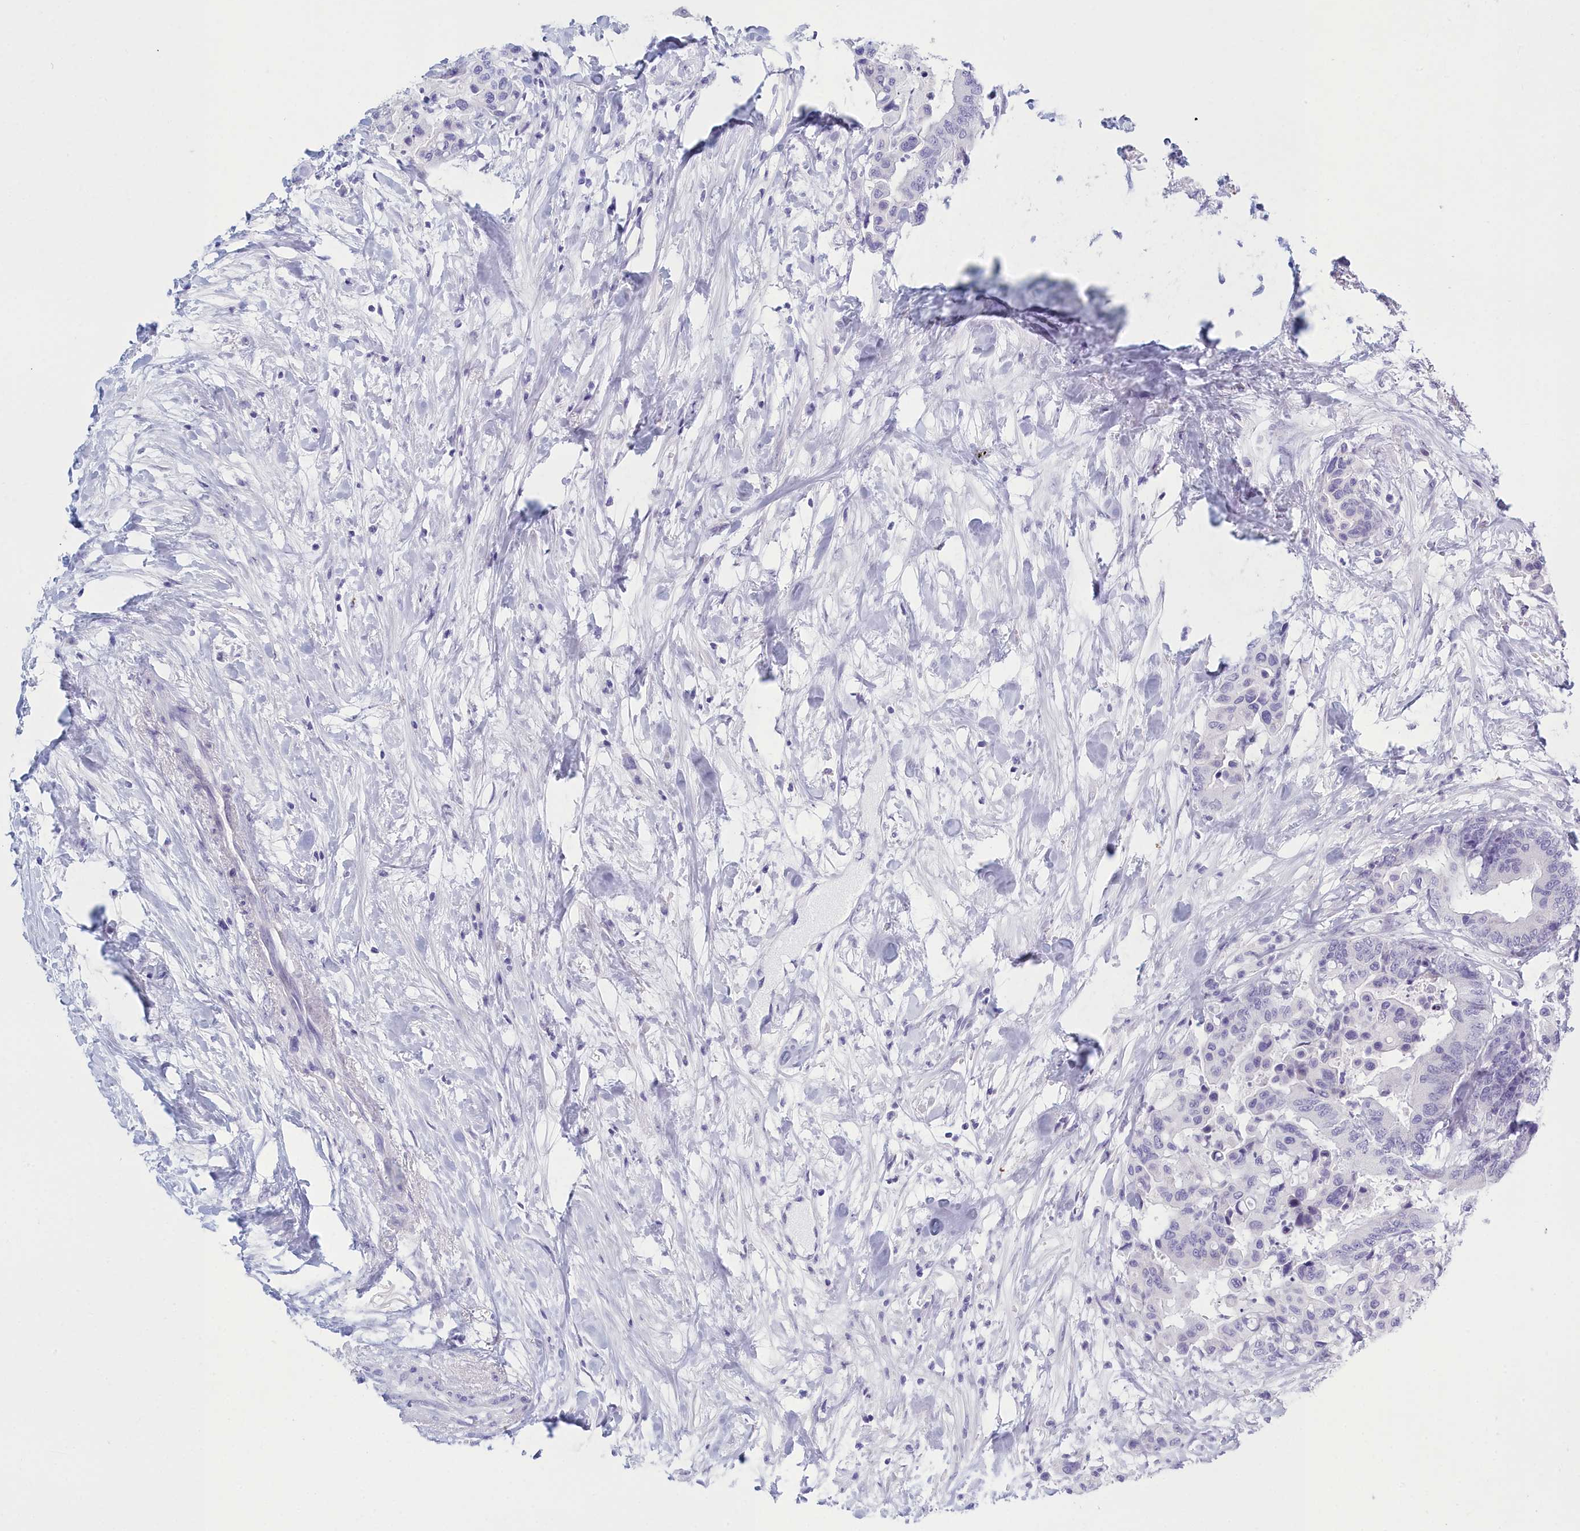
{"staining": {"intensity": "negative", "quantity": "none", "location": "none"}, "tissue": "colorectal cancer", "cell_type": "Tumor cells", "image_type": "cancer", "snomed": [{"axis": "morphology", "description": "Normal tissue, NOS"}, {"axis": "morphology", "description": "Adenocarcinoma, NOS"}, {"axis": "topography", "description": "Colon"}], "caption": "A micrograph of colorectal cancer (adenocarcinoma) stained for a protein displays no brown staining in tumor cells. (DAB (3,3'-diaminobenzidine) immunohistochemistry visualized using brightfield microscopy, high magnification).", "gene": "TMEM97", "patient": {"sex": "male", "age": 82}}